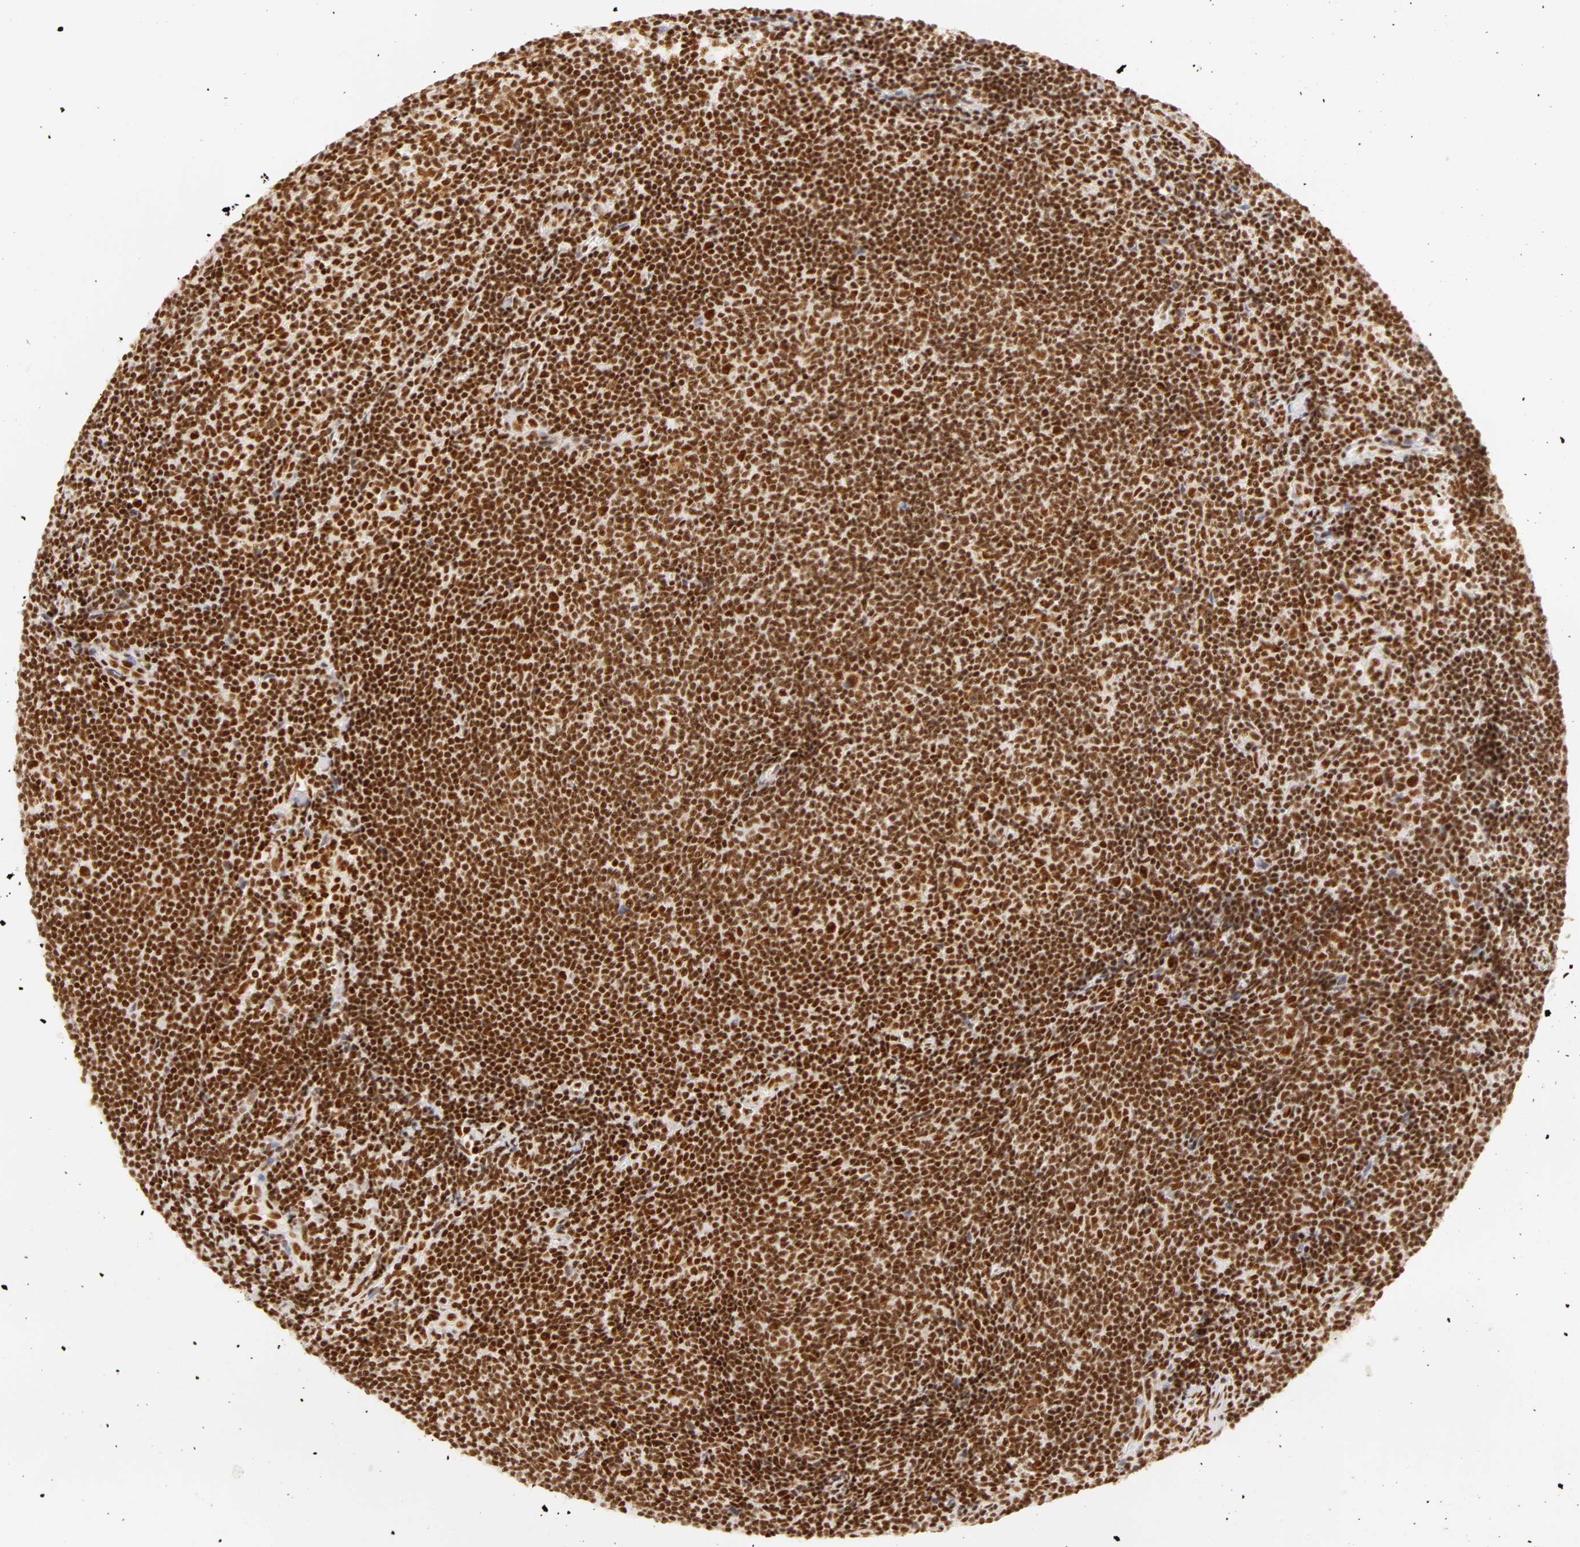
{"staining": {"intensity": "strong", "quantity": ">75%", "location": "nuclear"}, "tissue": "lymphoma", "cell_type": "Tumor cells", "image_type": "cancer", "snomed": [{"axis": "morphology", "description": "Malignant lymphoma, non-Hodgkin's type, Low grade"}, {"axis": "topography", "description": "Lymph node"}], "caption": "Protein staining of lymphoma tissue displays strong nuclear positivity in approximately >75% of tumor cells.", "gene": "RBM39", "patient": {"sex": "male", "age": 49}}